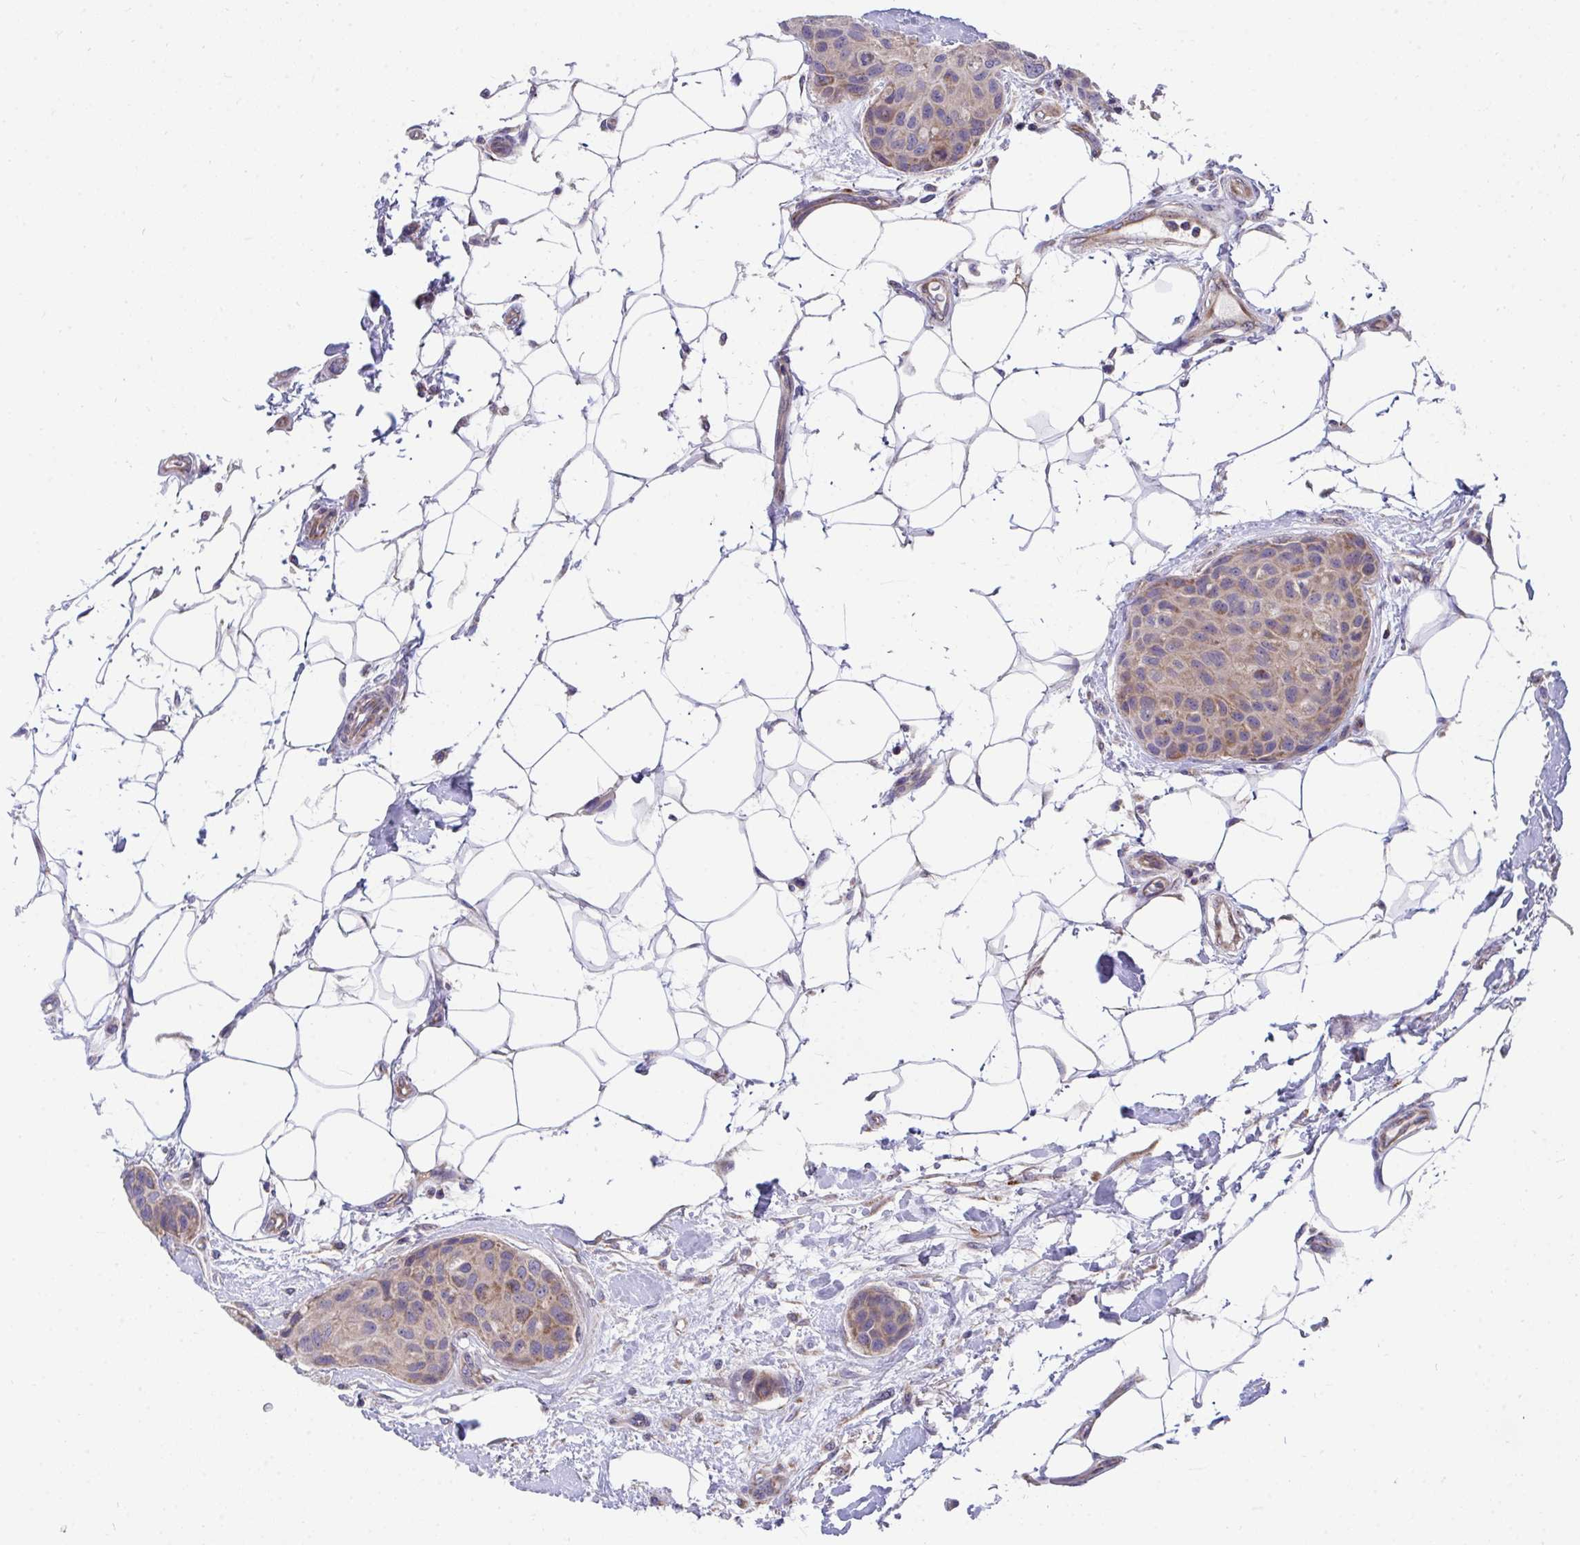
{"staining": {"intensity": "weak", "quantity": "25%-75%", "location": "cytoplasmic/membranous"}, "tissue": "breast cancer", "cell_type": "Tumor cells", "image_type": "cancer", "snomed": [{"axis": "morphology", "description": "Duct carcinoma"}, {"axis": "topography", "description": "Breast"}, {"axis": "topography", "description": "Lymph node"}], "caption": "Immunohistochemical staining of breast cancer (intraductal carcinoma) exhibits low levels of weak cytoplasmic/membranous protein staining in about 25%-75% of tumor cells.", "gene": "FHIP1B", "patient": {"sex": "female", "age": 80}}